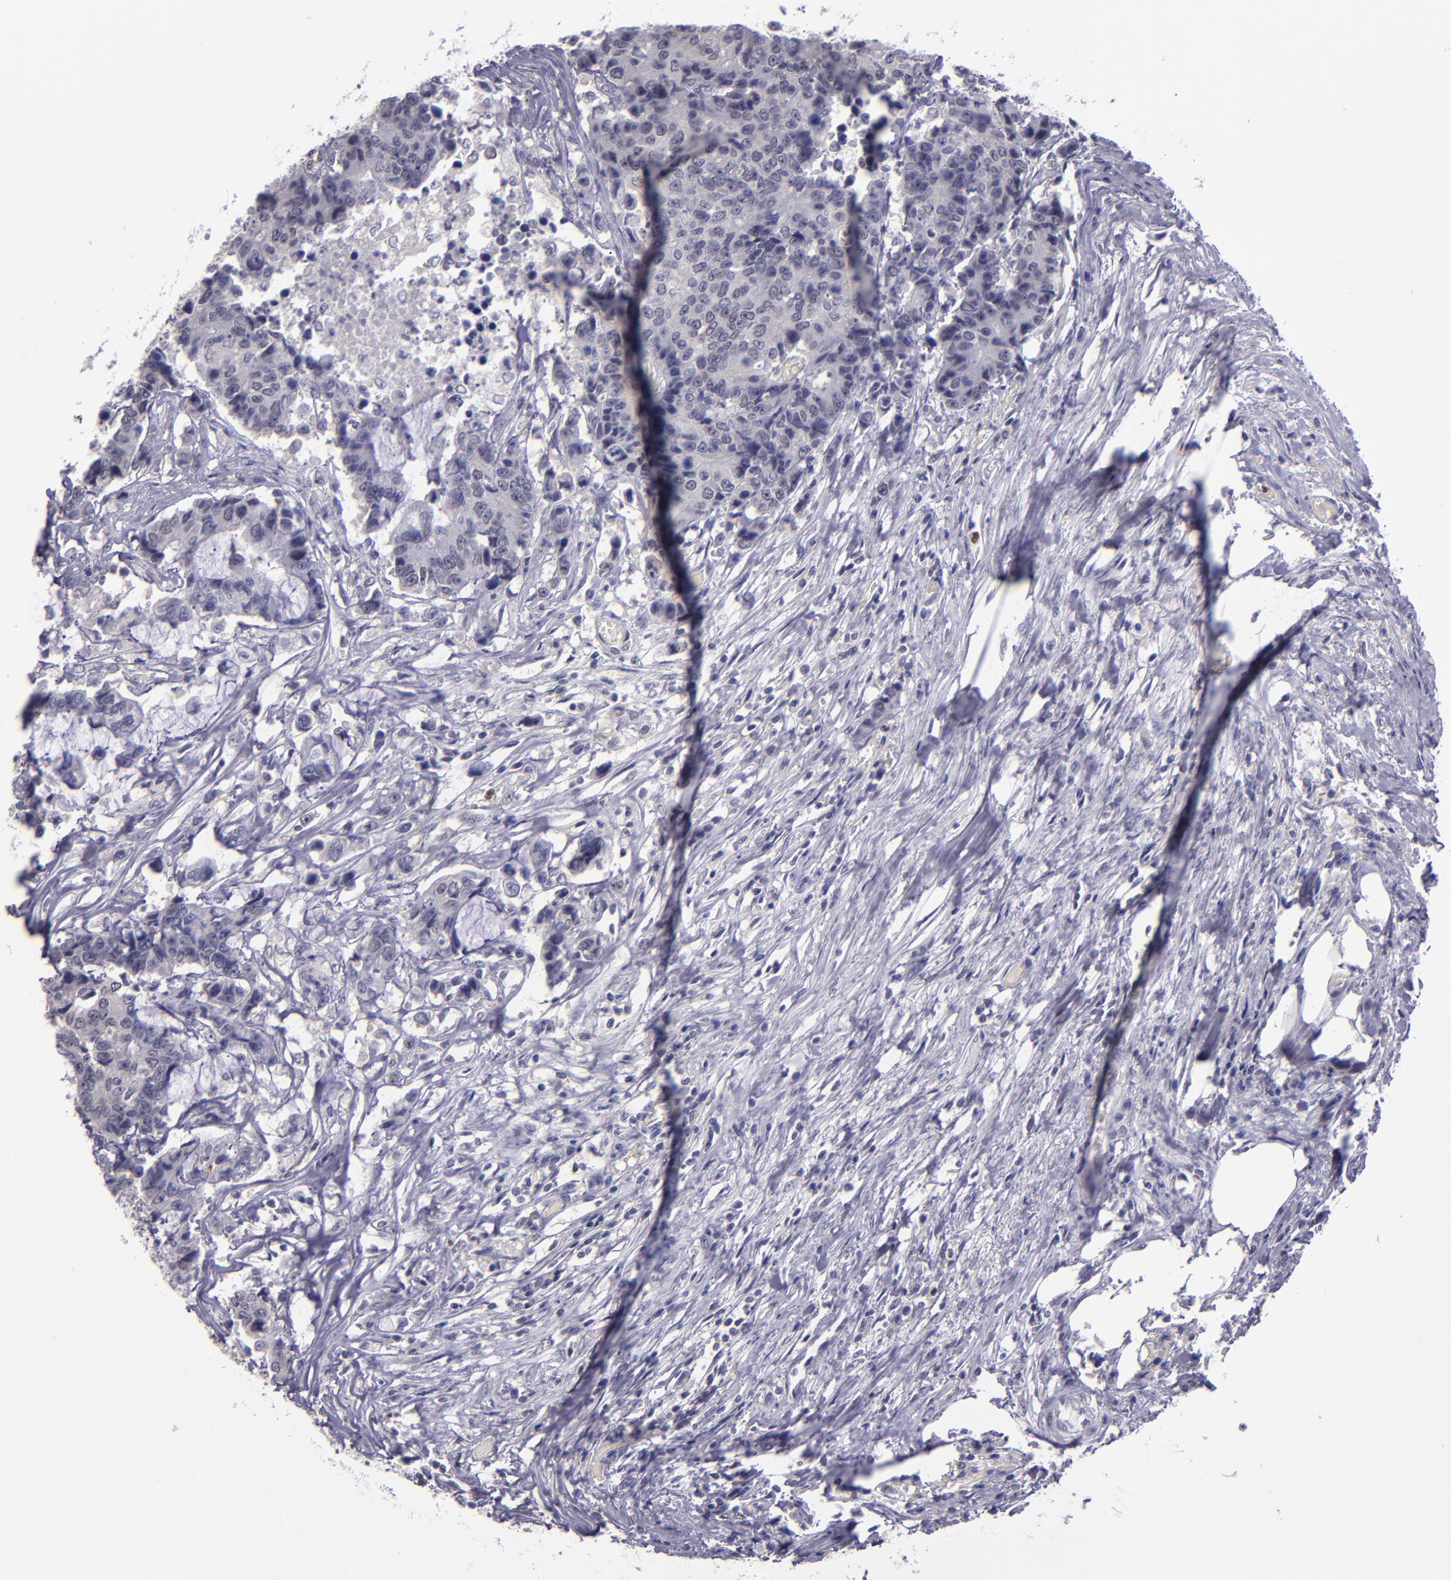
{"staining": {"intensity": "negative", "quantity": "none", "location": "none"}, "tissue": "colorectal cancer", "cell_type": "Tumor cells", "image_type": "cancer", "snomed": [{"axis": "morphology", "description": "Adenocarcinoma, NOS"}, {"axis": "topography", "description": "Colon"}], "caption": "Immunohistochemistry photomicrograph of colorectal cancer stained for a protein (brown), which displays no positivity in tumor cells.", "gene": "CEBPE", "patient": {"sex": "female", "age": 86}}